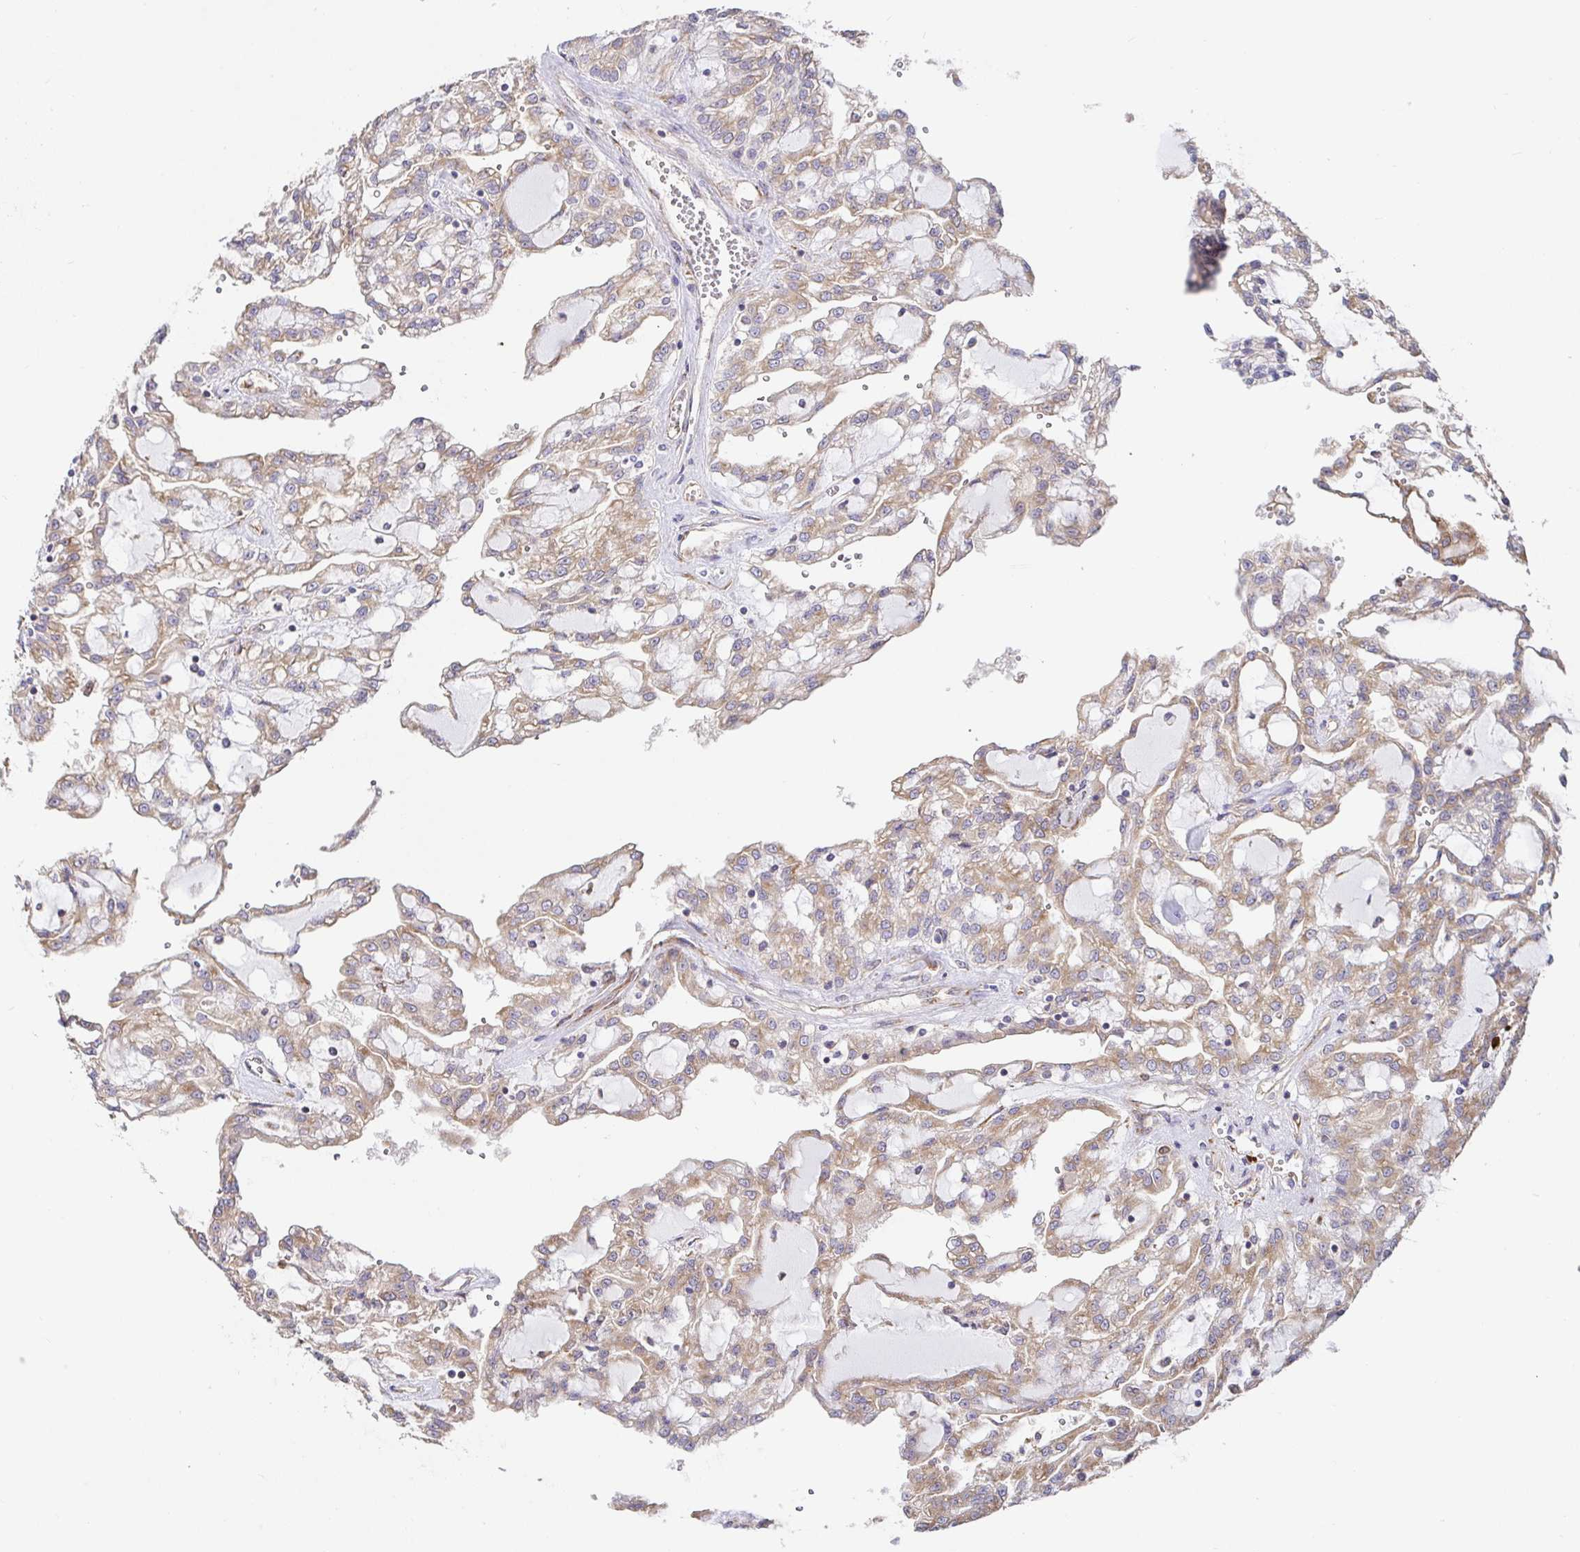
{"staining": {"intensity": "weak", "quantity": ">75%", "location": "cytoplasmic/membranous"}, "tissue": "renal cancer", "cell_type": "Tumor cells", "image_type": "cancer", "snomed": [{"axis": "morphology", "description": "Adenocarcinoma, NOS"}, {"axis": "topography", "description": "Kidney"}], "caption": "There is low levels of weak cytoplasmic/membranous expression in tumor cells of adenocarcinoma (renal), as demonstrated by immunohistochemical staining (brown color).", "gene": "PDPK1", "patient": {"sex": "male", "age": 63}}